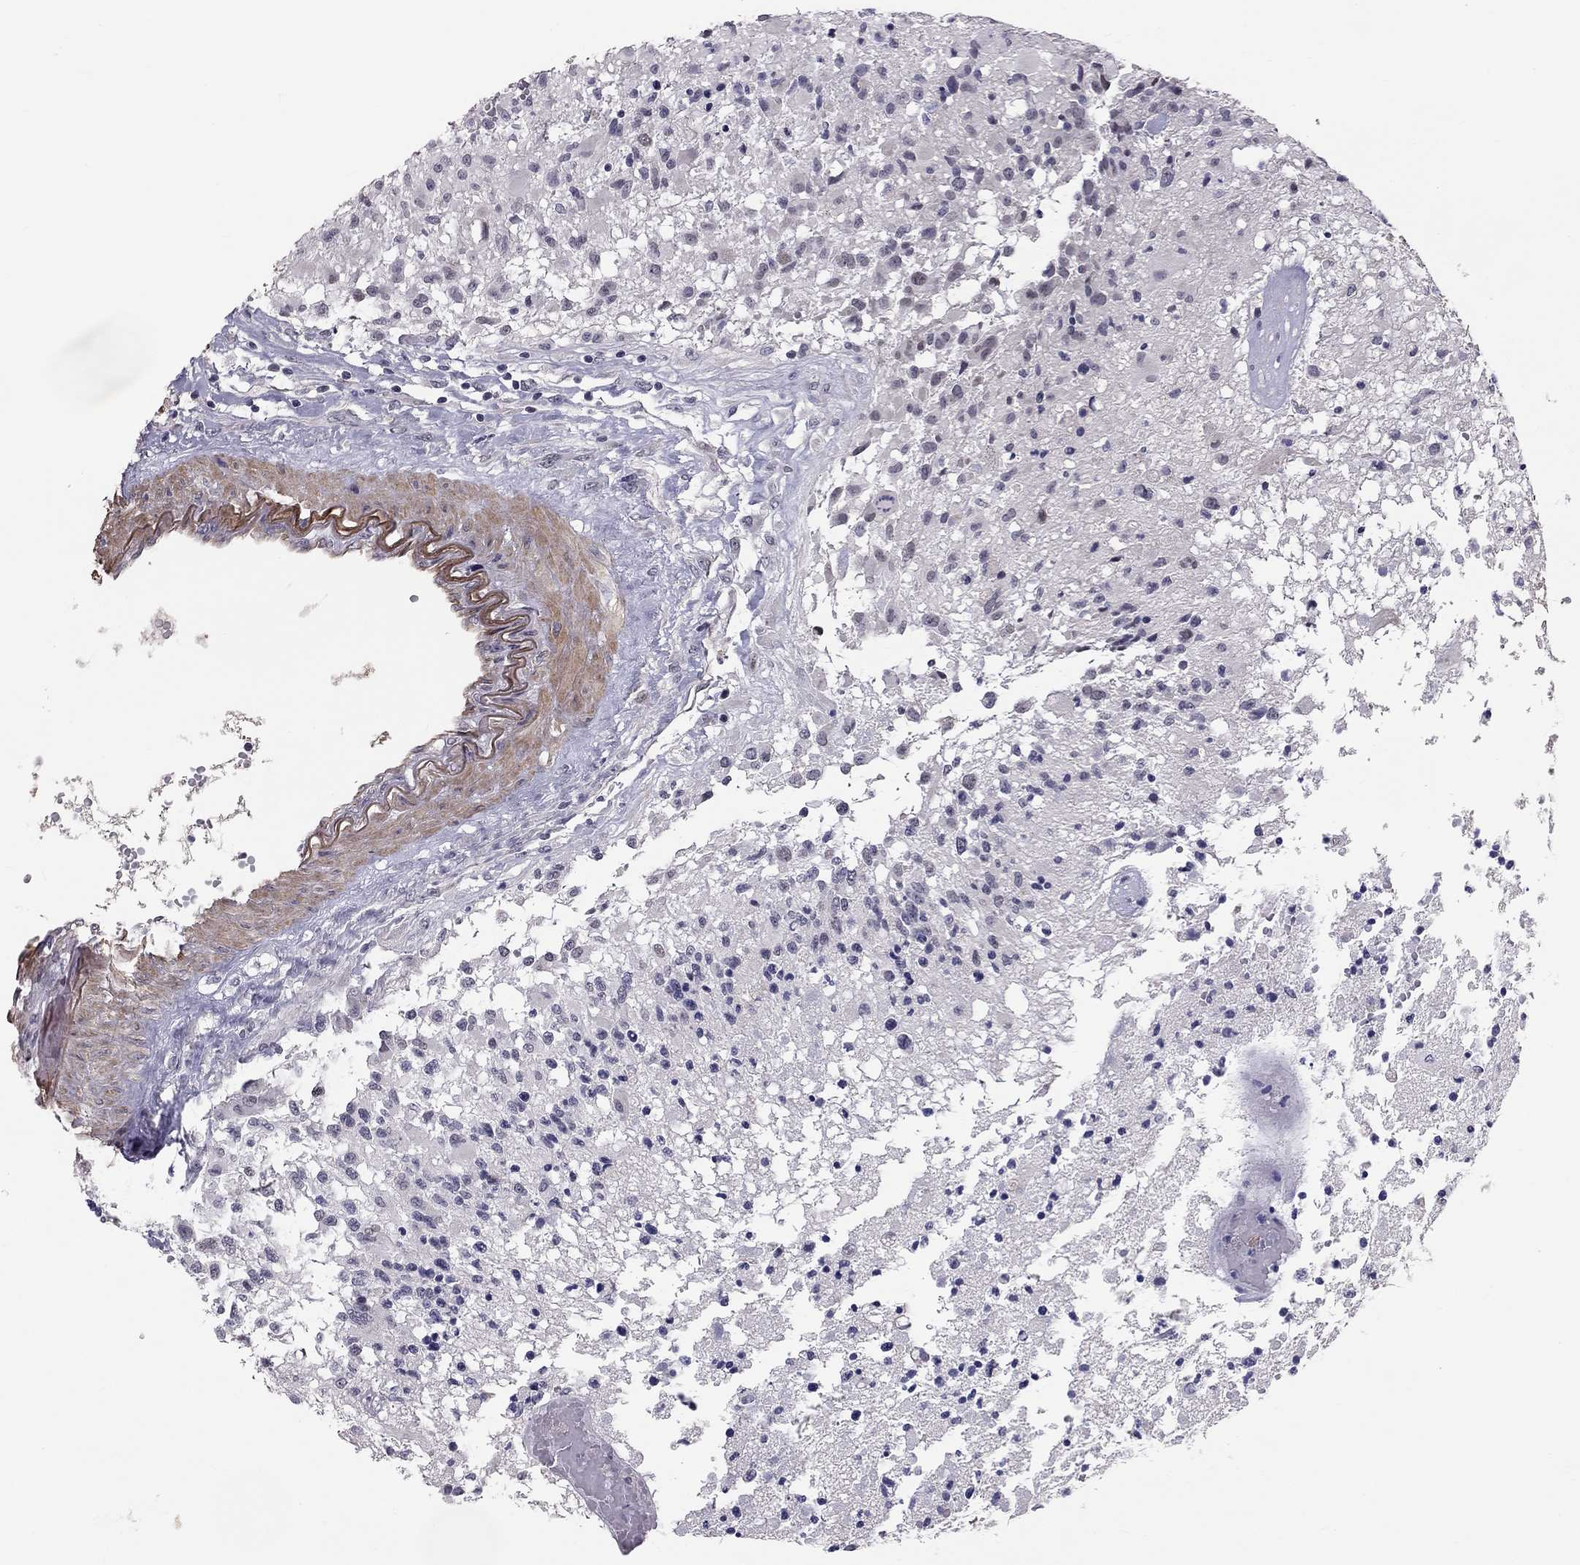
{"staining": {"intensity": "negative", "quantity": "none", "location": "none"}, "tissue": "glioma", "cell_type": "Tumor cells", "image_type": "cancer", "snomed": [{"axis": "morphology", "description": "Glioma, malignant, High grade"}, {"axis": "topography", "description": "Brain"}], "caption": "There is no significant expression in tumor cells of high-grade glioma (malignant).", "gene": "GJB4", "patient": {"sex": "female", "age": 63}}